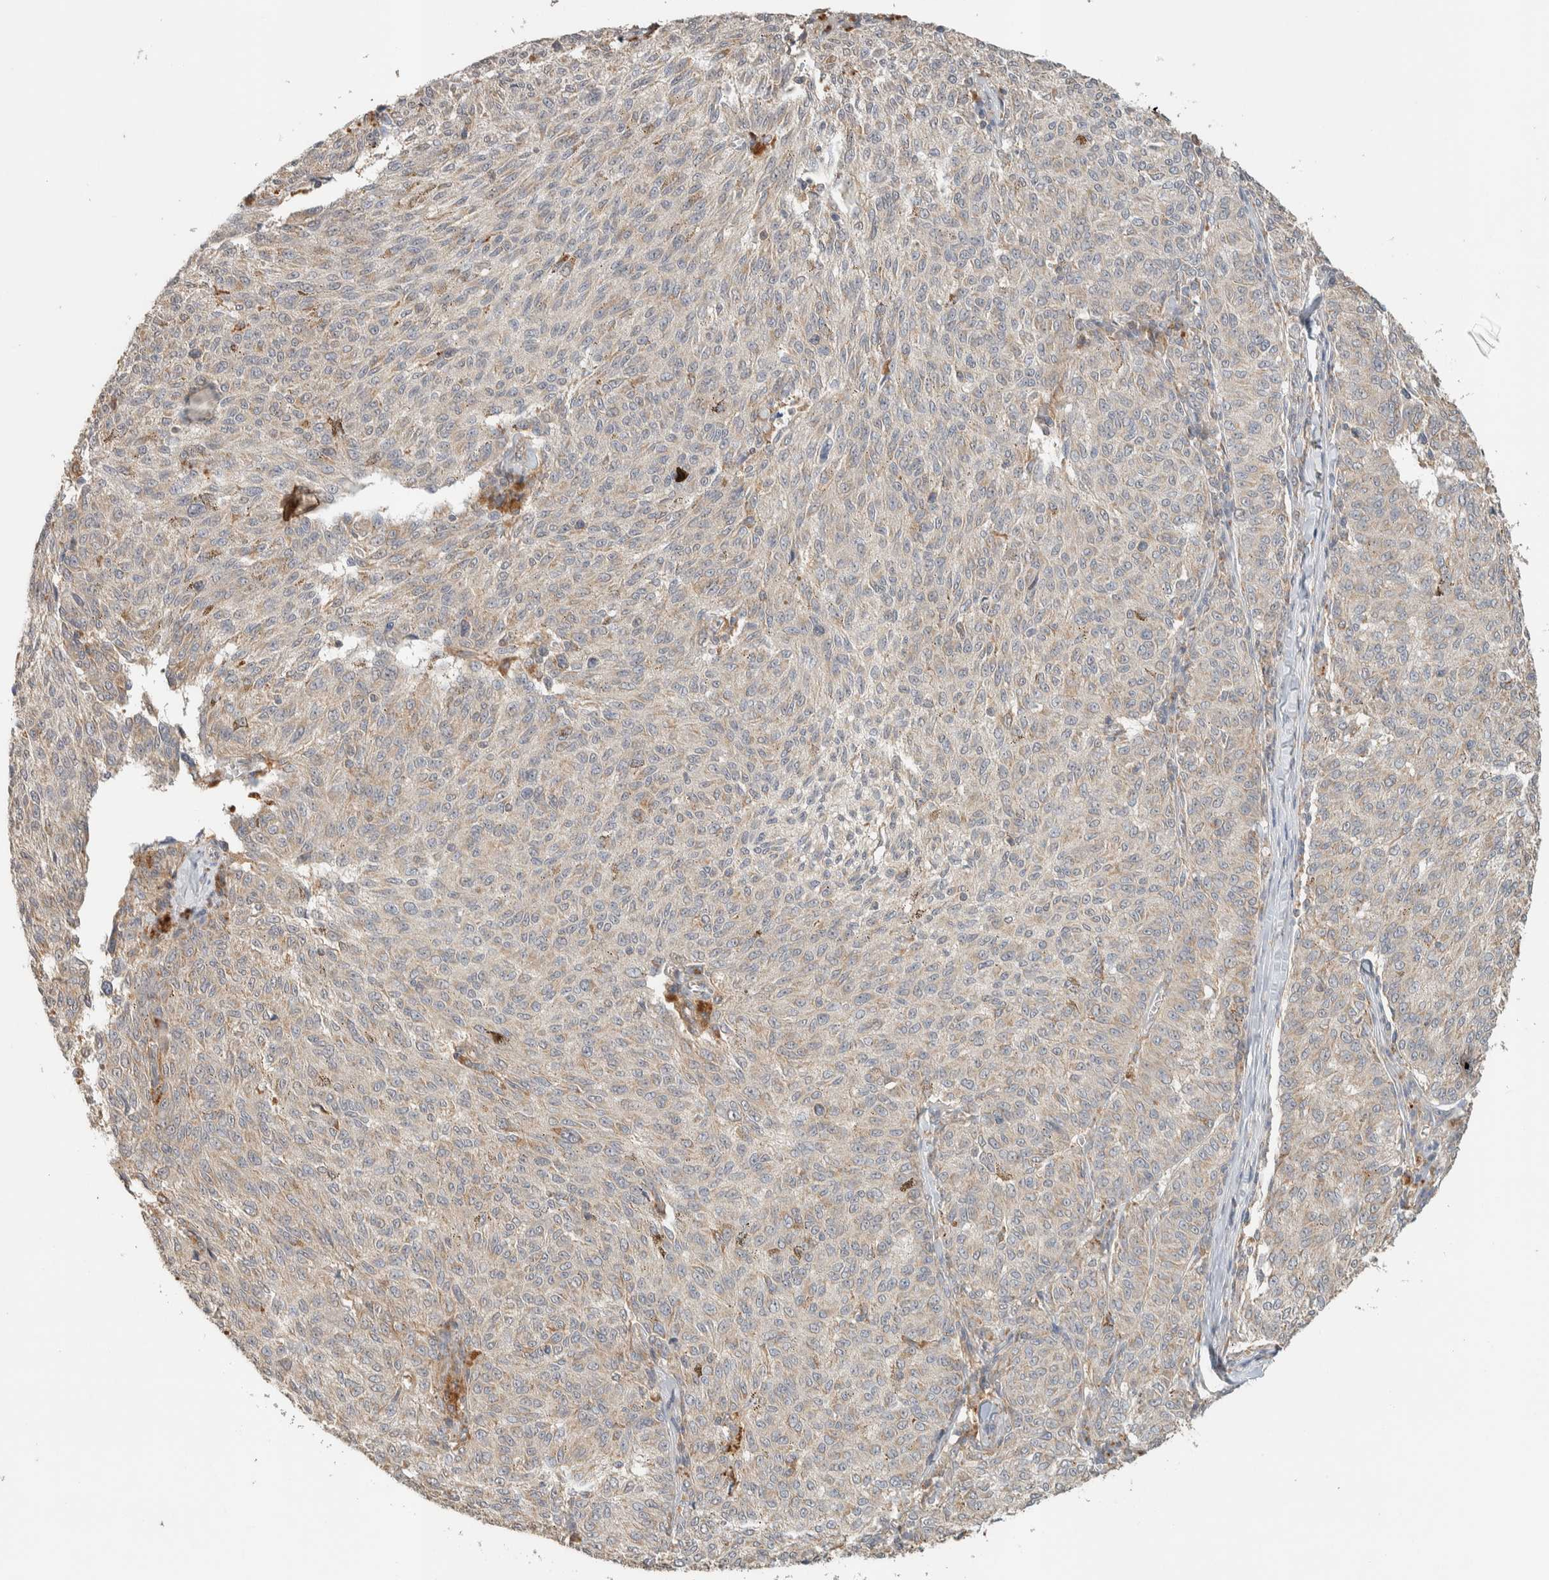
{"staining": {"intensity": "weak", "quantity": "<25%", "location": "cytoplasmic/membranous"}, "tissue": "melanoma", "cell_type": "Tumor cells", "image_type": "cancer", "snomed": [{"axis": "morphology", "description": "Malignant melanoma, NOS"}, {"axis": "topography", "description": "Skin"}], "caption": "Tumor cells are negative for protein expression in human melanoma.", "gene": "PDE7B", "patient": {"sex": "female", "age": 72}}